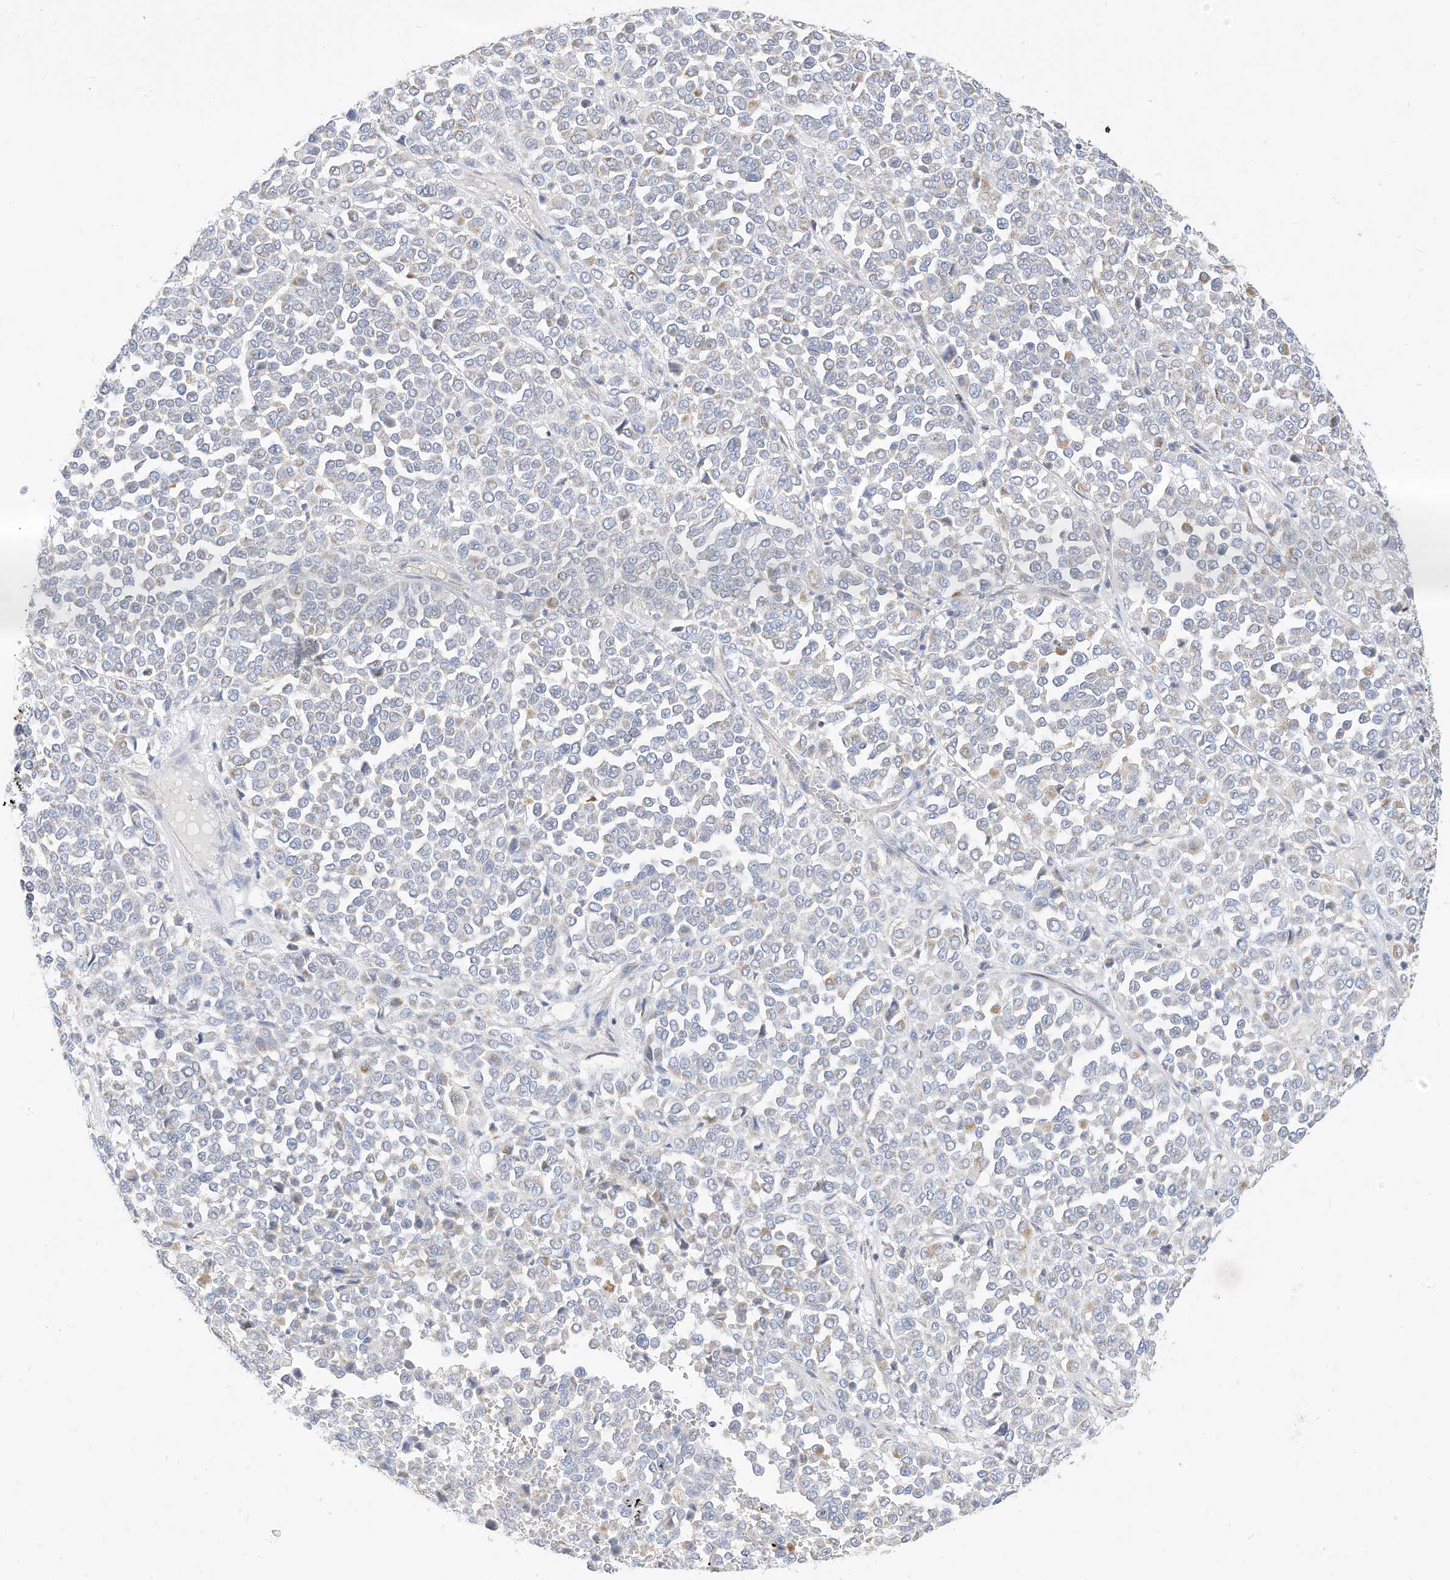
{"staining": {"intensity": "negative", "quantity": "none", "location": "none"}, "tissue": "melanoma", "cell_type": "Tumor cells", "image_type": "cancer", "snomed": [{"axis": "morphology", "description": "Malignant melanoma, Metastatic site"}, {"axis": "topography", "description": "Pancreas"}], "caption": "High magnification brightfield microscopy of melanoma stained with DAB (3,3'-diaminobenzidine) (brown) and counterstained with hematoxylin (blue): tumor cells show no significant expression. (Stains: DAB immunohistochemistry with hematoxylin counter stain, Microscopy: brightfield microscopy at high magnification).", "gene": "RHOH", "patient": {"sex": "female", "age": 30}}